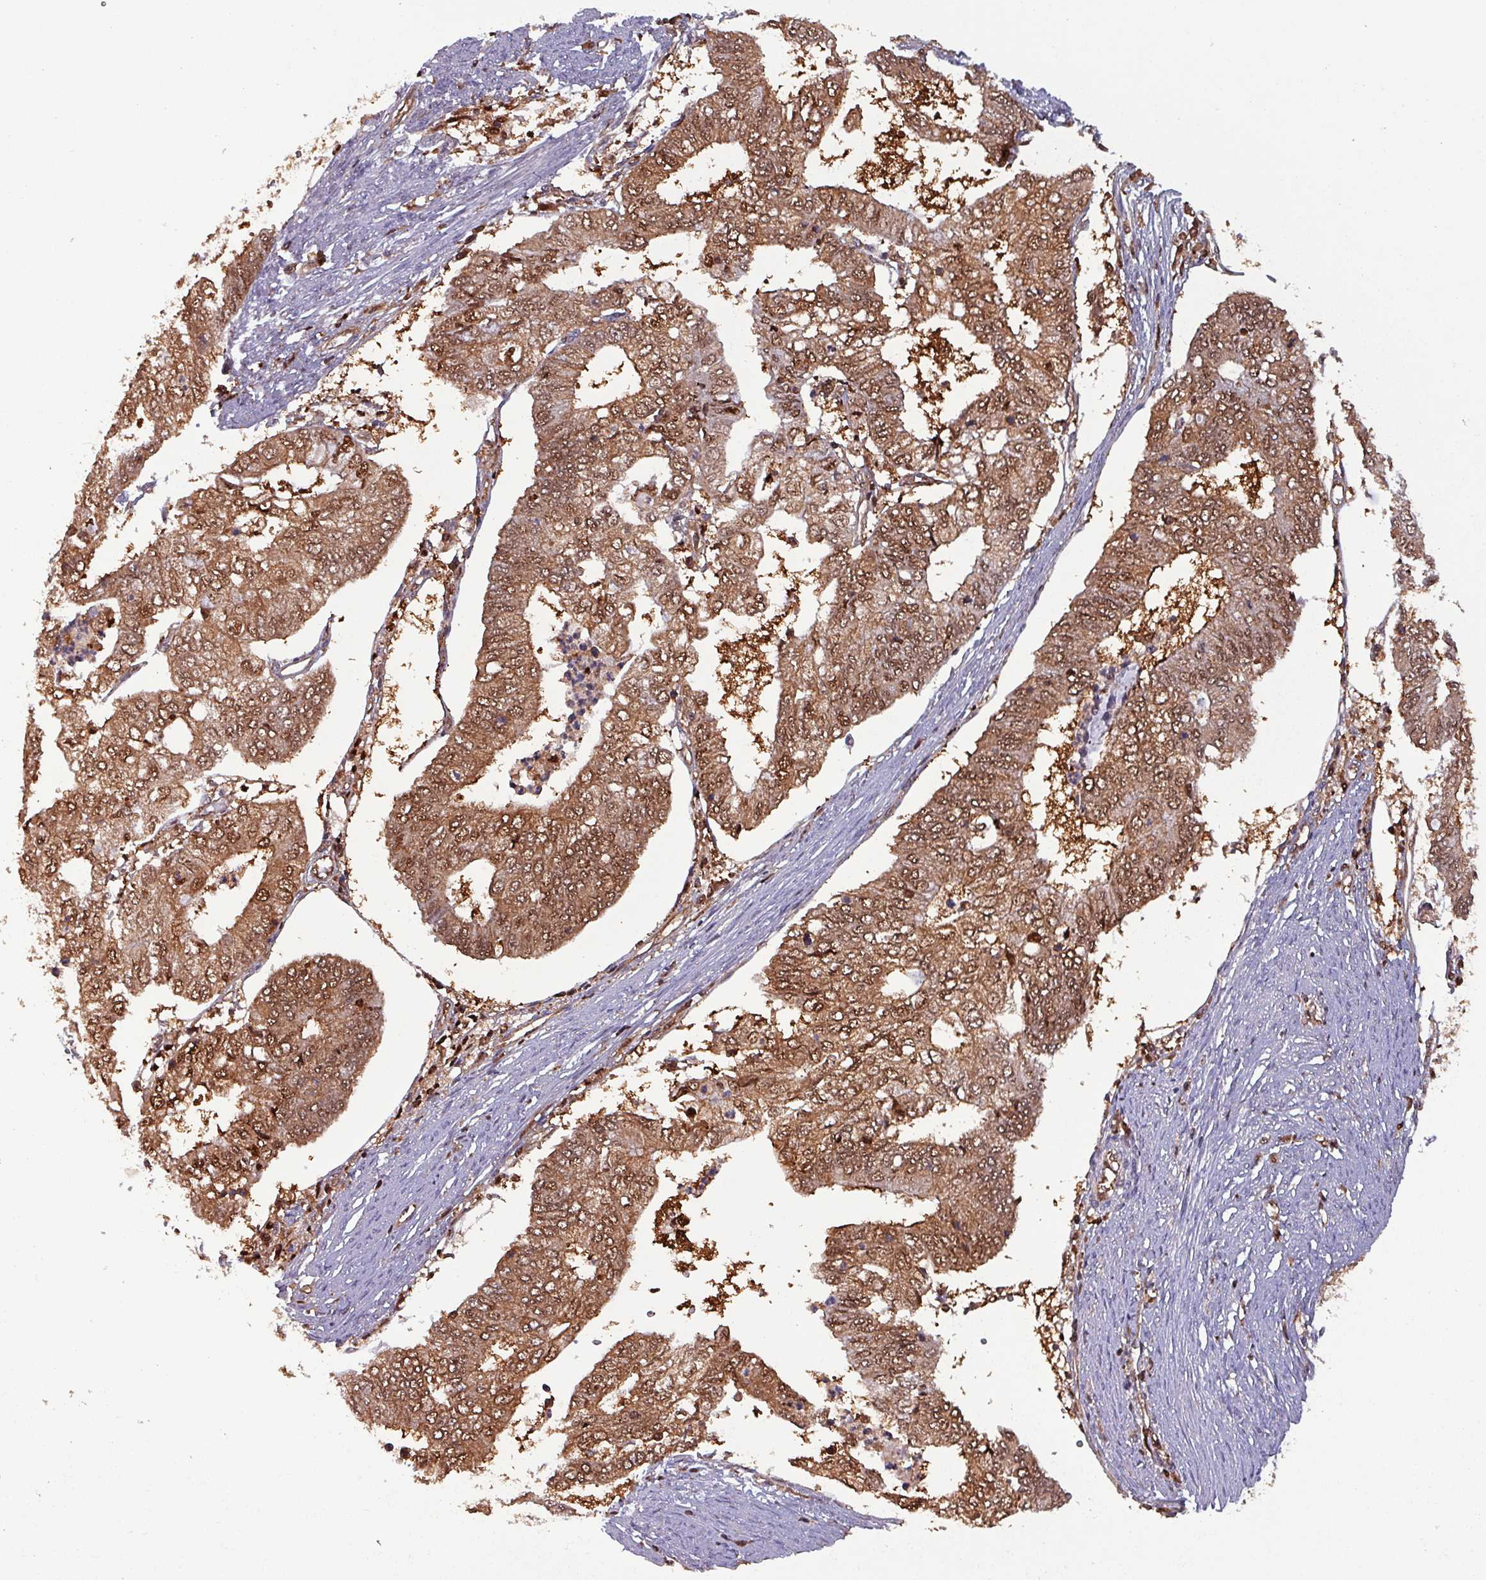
{"staining": {"intensity": "moderate", "quantity": ">75%", "location": "cytoplasmic/membranous,nuclear"}, "tissue": "endometrial cancer", "cell_type": "Tumor cells", "image_type": "cancer", "snomed": [{"axis": "morphology", "description": "Adenocarcinoma, NOS"}, {"axis": "topography", "description": "Endometrium"}], "caption": "An IHC micrograph of neoplastic tissue is shown. Protein staining in brown highlights moderate cytoplasmic/membranous and nuclear positivity in endometrial adenocarcinoma within tumor cells. The protein is shown in brown color, while the nuclei are stained blue.", "gene": "PSMB8", "patient": {"sex": "female", "age": 68}}